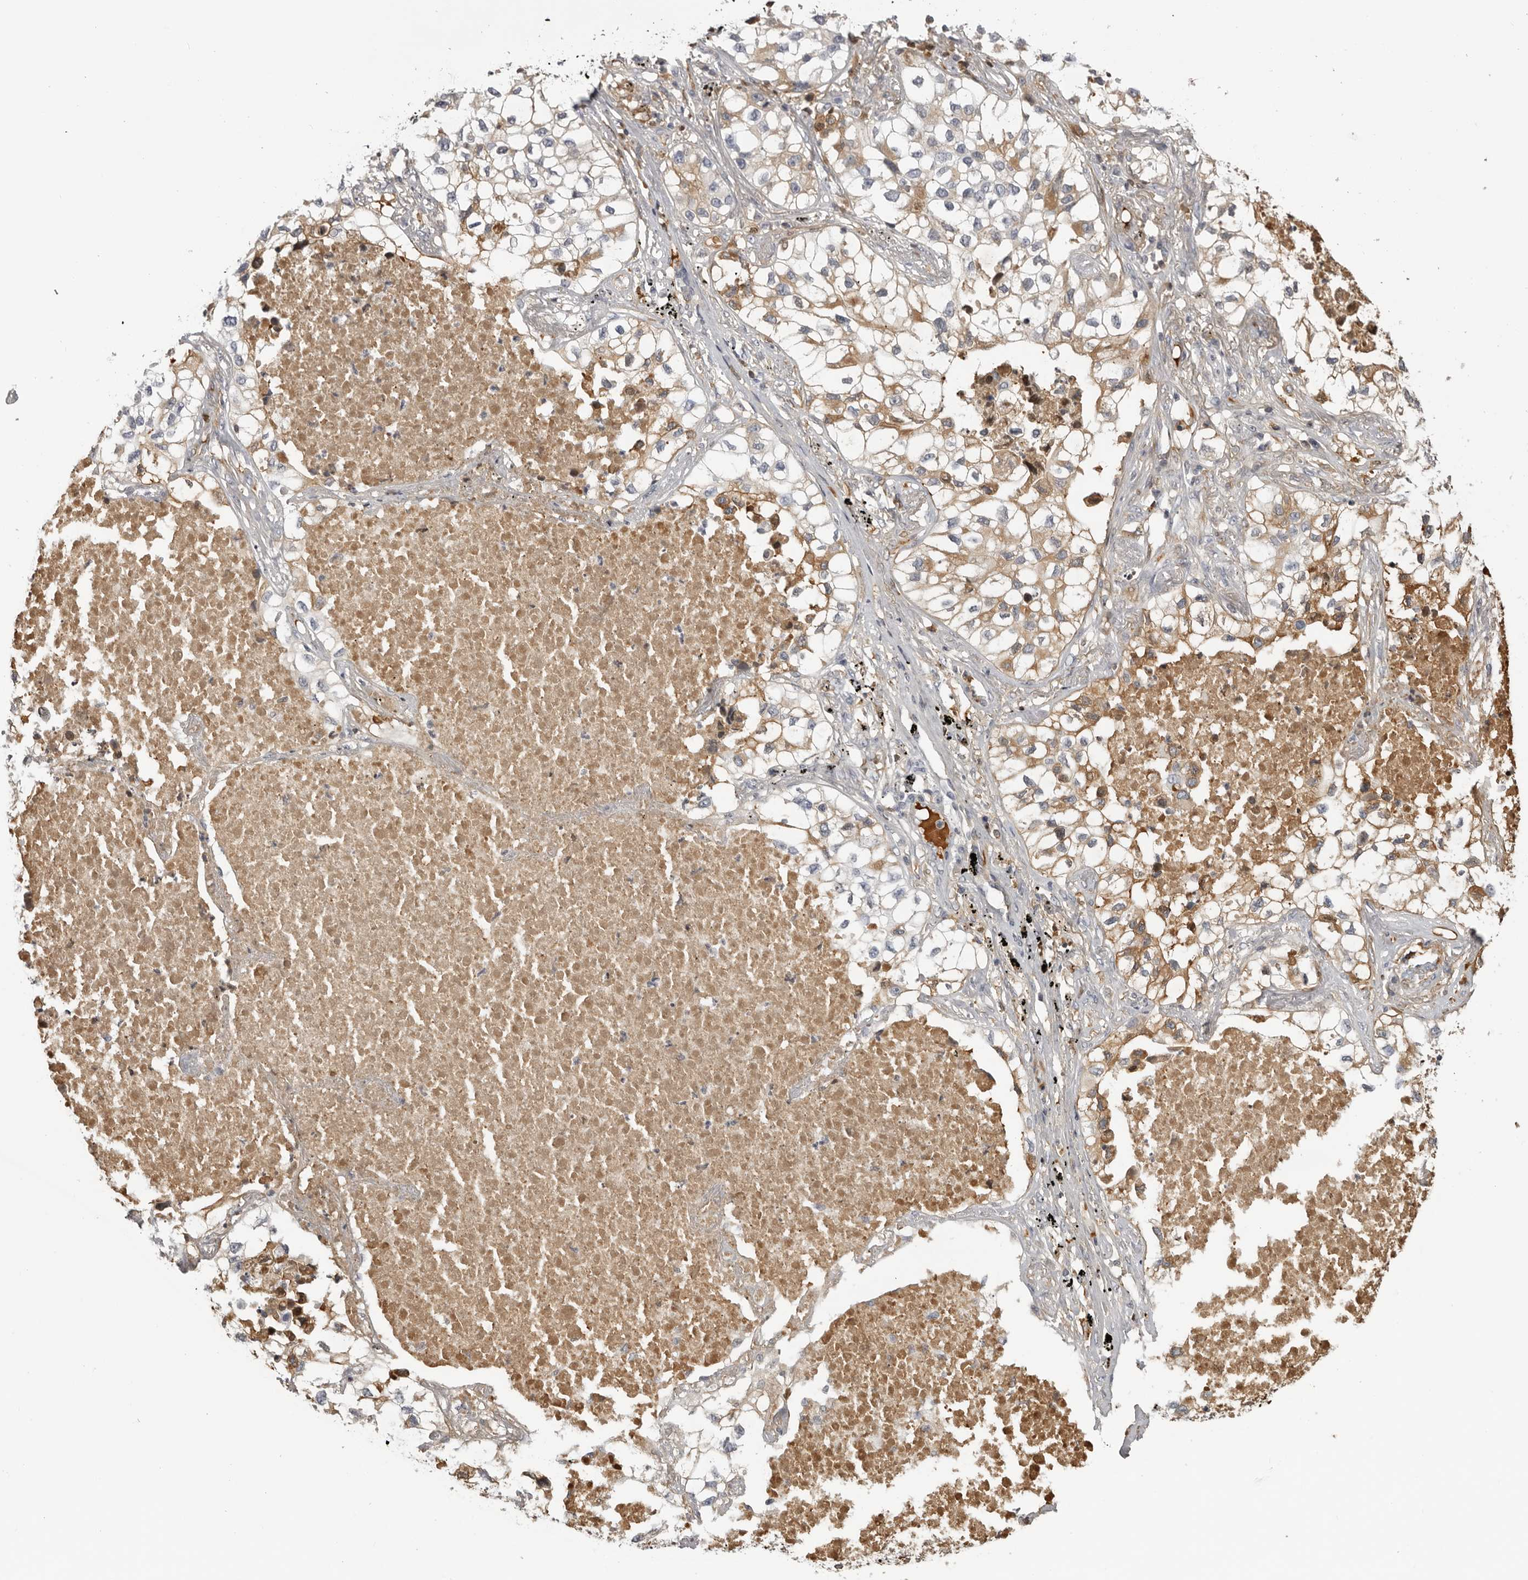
{"staining": {"intensity": "weak", "quantity": "25%-75%", "location": "cytoplasmic/membranous"}, "tissue": "lung cancer", "cell_type": "Tumor cells", "image_type": "cancer", "snomed": [{"axis": "morphology", "description": "Adenocarcinoma, NOS"}, {"axis": "topography", "description": "Lung"}], "caption": "IHC (DAB (3,3'-diaminobenzidine)) staining of human adenocarcinoma (lung) demonstrates weak cytoplasmic/membranous protein expression in approximately 25%-75% of tumor cells.", "gene": "PLEKHF2", "patient": {"sex": "male", "age": 63}}